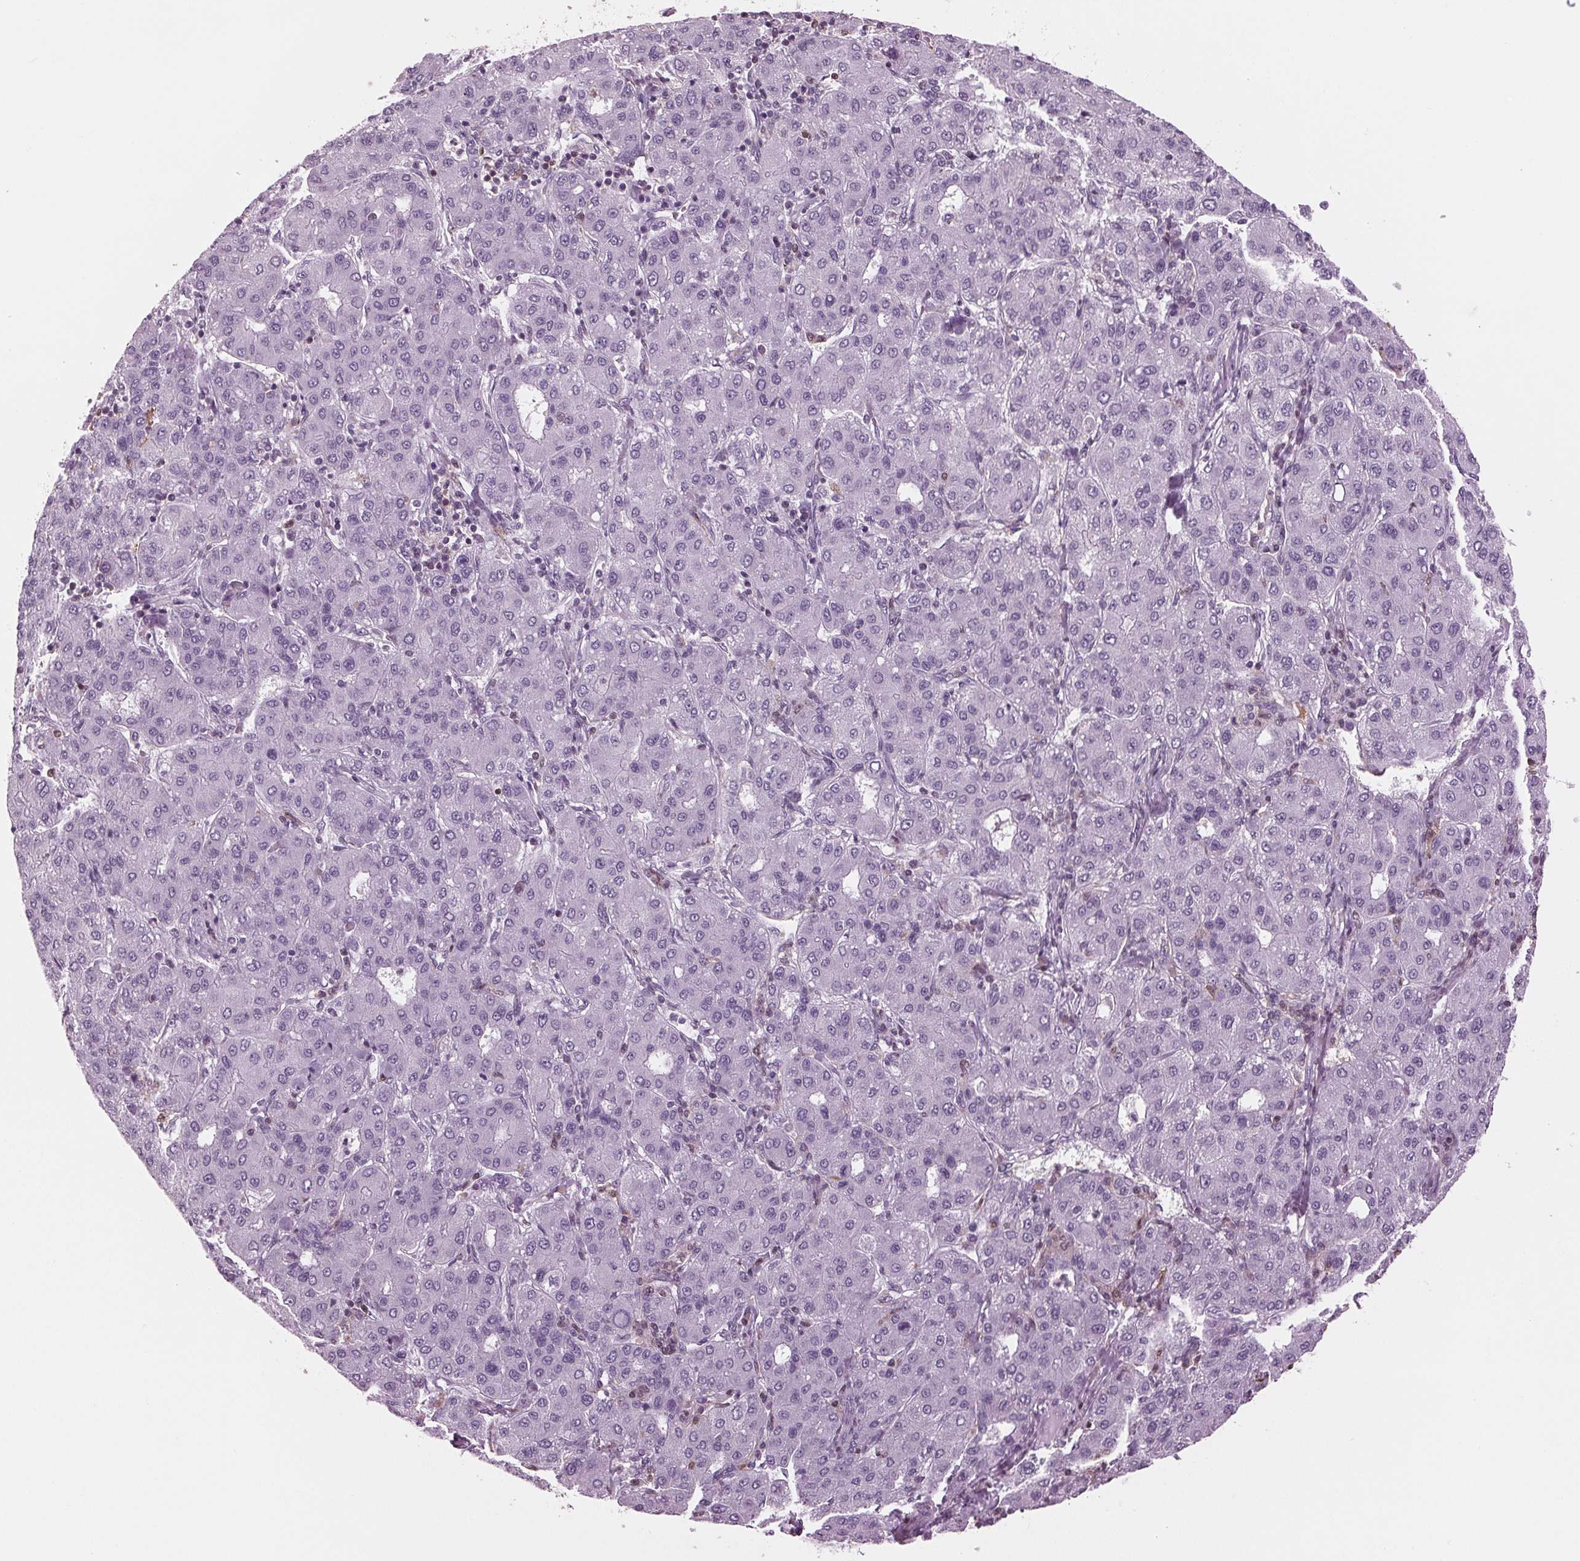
{"staining": {"intensity": "negative", "quantity": "none", "location": "none"}, "tissue": "liver cancer", "cell_type": "Tumor cells", "image_type": "cancer", "snomed": [{"axis": "morphology", "description": "Carcinoma, Hepatocellular, NOS"}, {"axis": "topography", "description": "Liver"}], "caption": "DAB (3,3'-diaminobenzidine) immunohistochemical staining of human liver cancer shows no significant positivity in tumor cells.", "gene": "BTLA", "patient": {"sex": "male", "age": 65}}